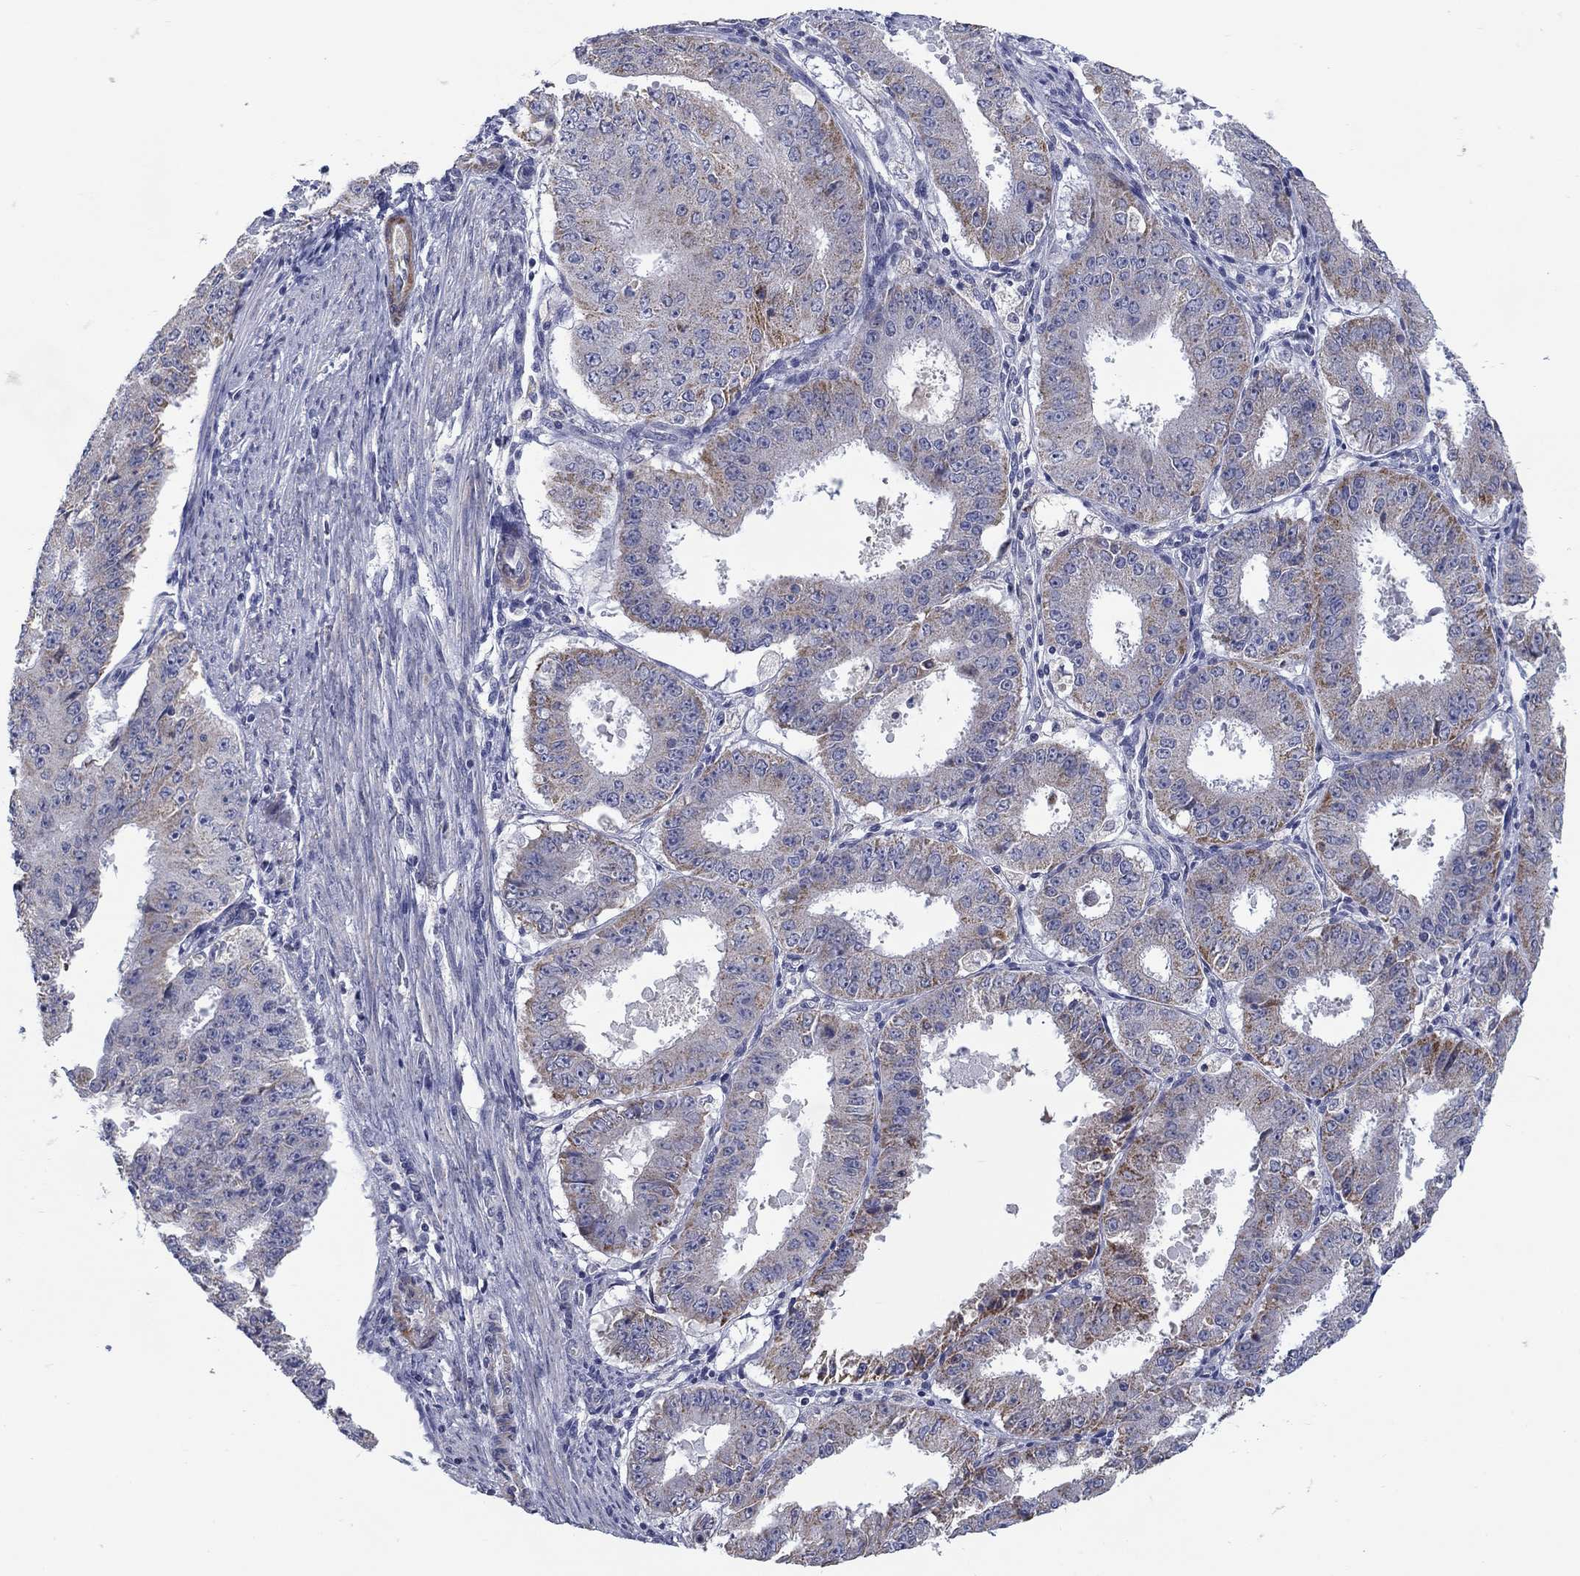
{"staining": {"intensity": "moderate", "quantity": "<25%", "location": "cytoplasmic/membranous"}, "tissue": "ovarian cancer", "cell_type": "Tumor cells", "image_type": "cancer", "snomed": [{"axis": "morphology", "description": "Carcinoma, endometroid"}, {"axis": "topography", "description": "Ovary"}], "caption": "IHC of human endometroid carcinoma (ovarian) shows low levels of moderate cytoplasmic/membranous staining in approximately <25% of tumor cells. The staining was performed using DAB (3,3'-diaminobenzidine), with brown indicating positive protein expression. Nuclei are stained blue with hematoxylin.", "gene": "FRK", "patient": {"sex": "female", "age": 42}}